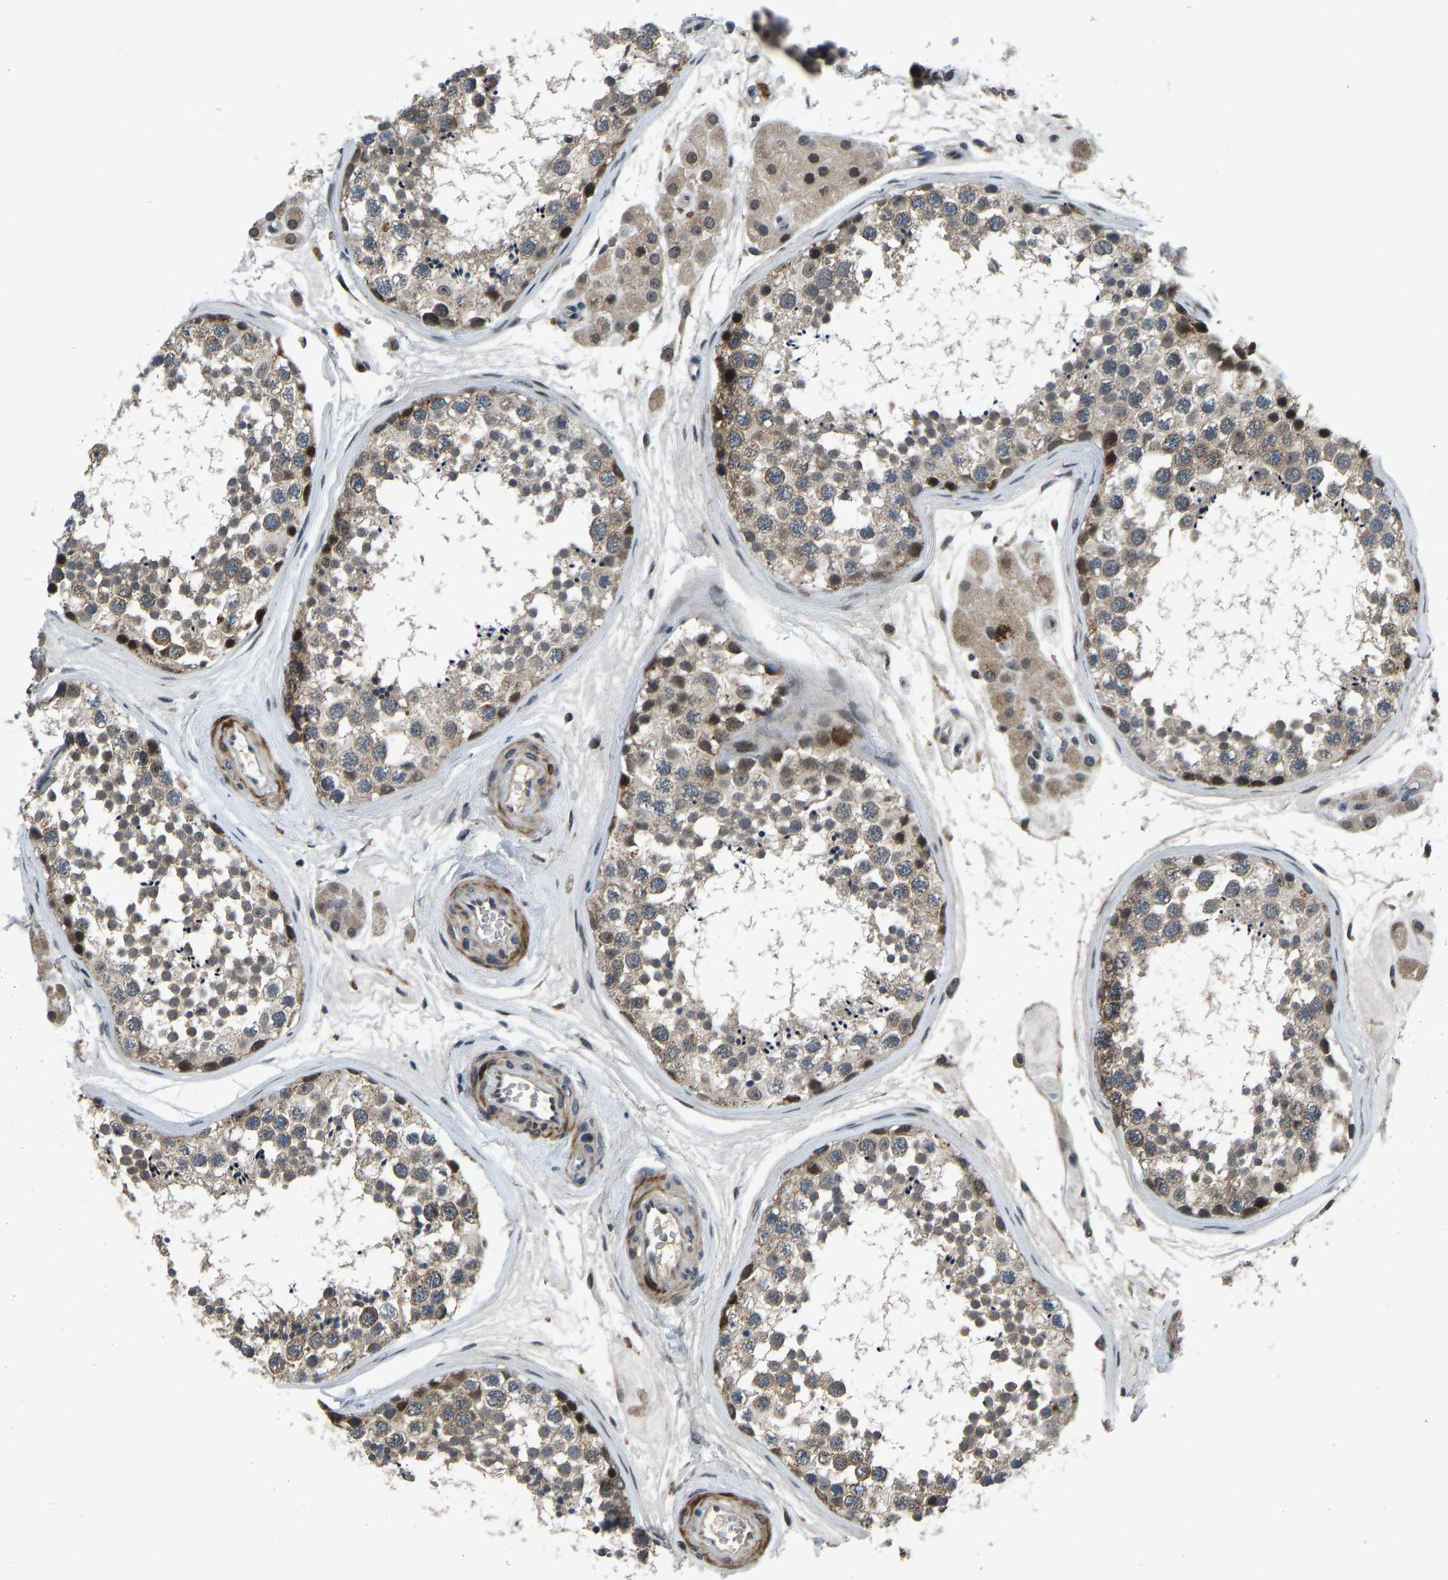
{"staining": {"intensity": "moderate", "quantity": "25%-75%", "location": "cytoplasmic/membranous,nuclear"}, "tissue": "testis", "cell_type": "Cells in seminiferous ducts", "image_type": "normal", "snomed": [{"axis": "morphology", "description": "Normal tissue, NOS"}, {"axis": "topography", "description": "Testis"}], "caption": "This photomicrograph exhibits immunohistochemistry (IHC) staining of unremarkable human testis, with medium moderate cytoplasmic/membranous,nuclear staining in about 25%-75% of cells in seminiferous ducts.", "gene": "RLIM", "patient": {"sex": "male", "age": 56}}